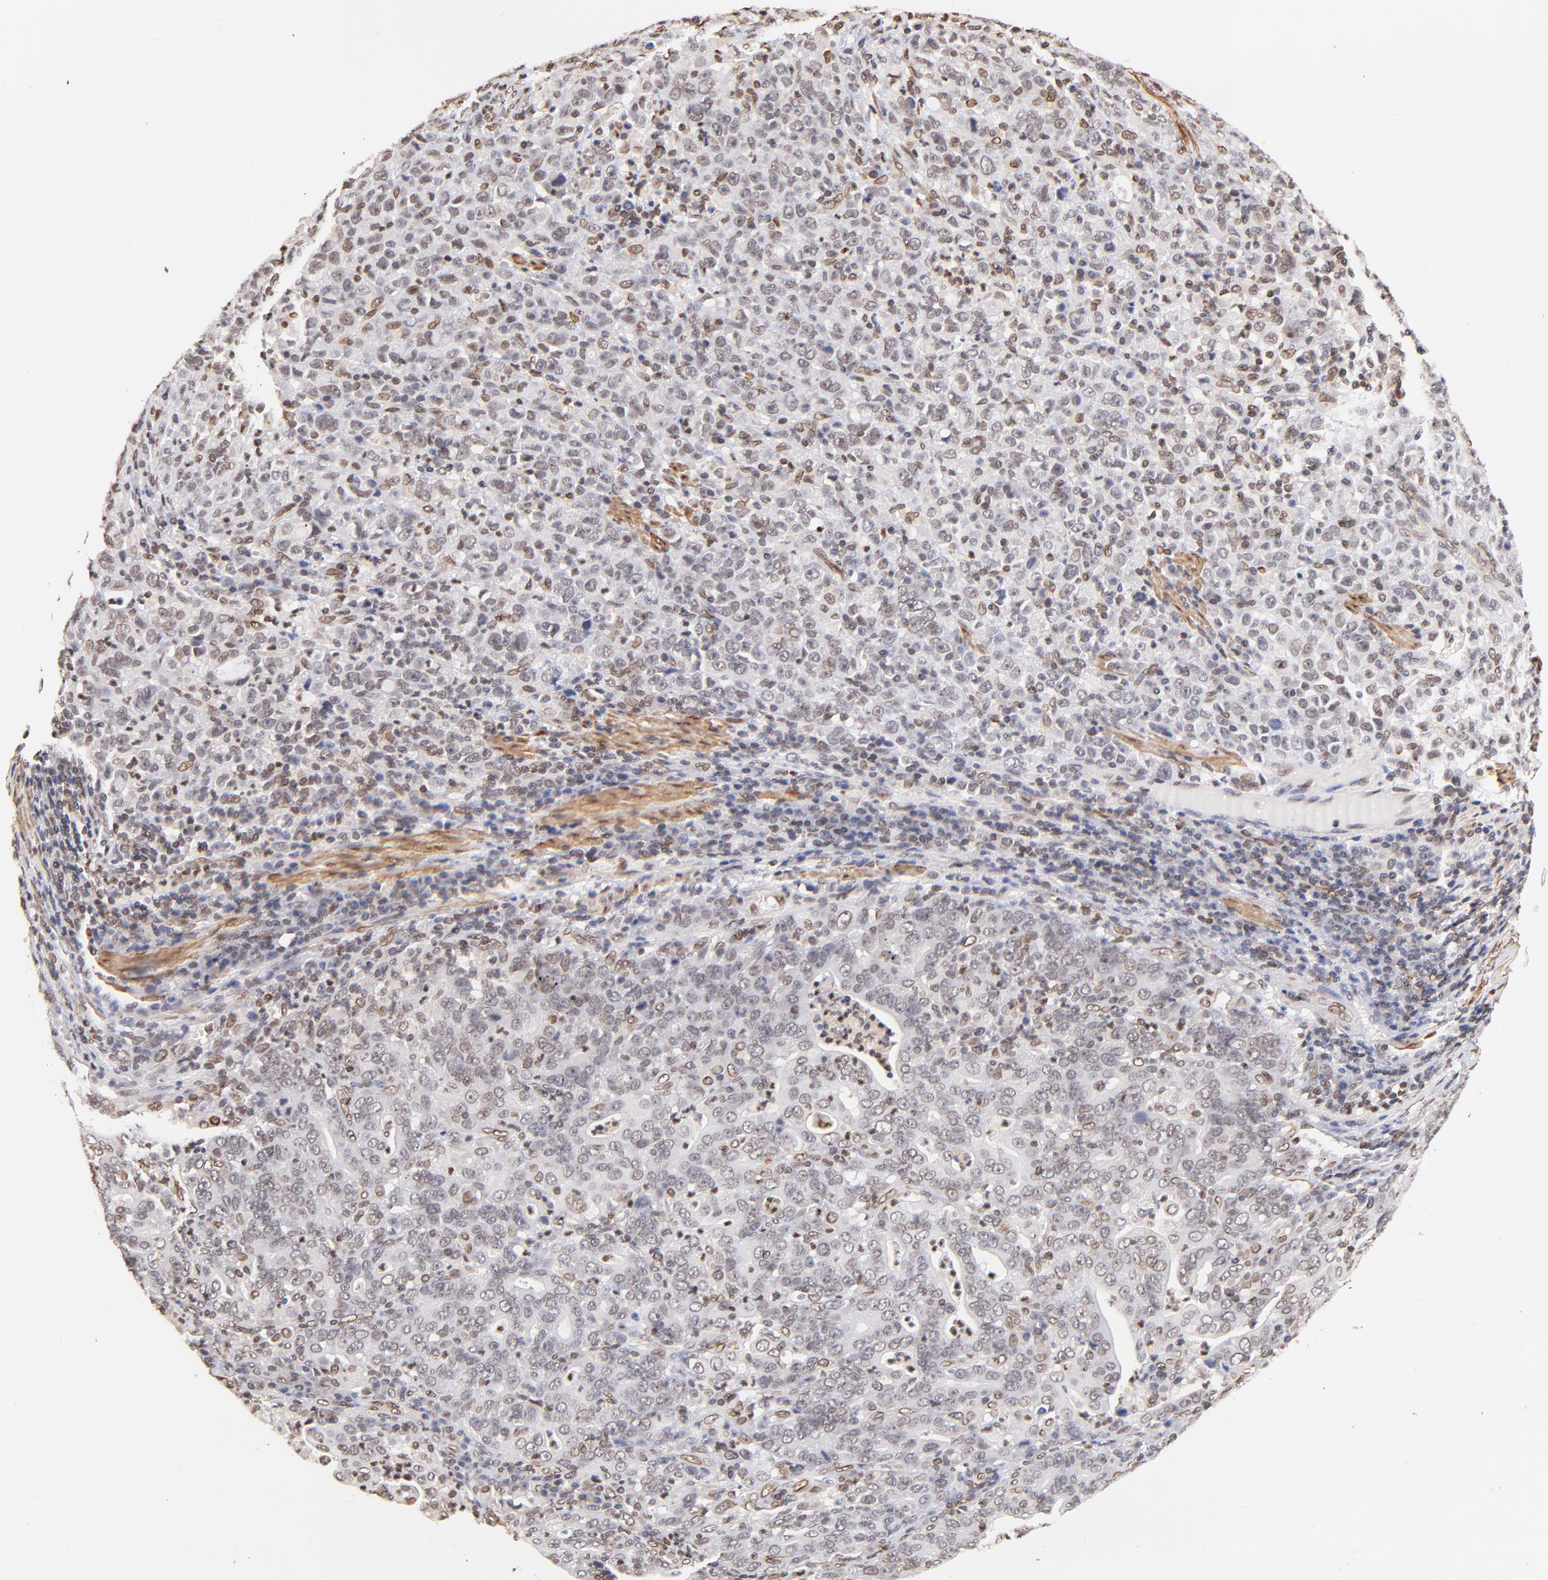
{"staining": {"intensity": "weak", "quantity": "25%-75%", "location": "cytoplasmic/membranous,nuclear"}, "tissue": "stomach cancer", "cell_type": "Tumor cells", "image_type": "cancer", "snomed": [{"axis": "morphology", "description": "Adenocarcinoma, NOS"}, {"axis": "topography", "description": "Stomach, upper"}], "caption": "Stomach adenocarcinoma stained for a protein (brown) demonstrates weak cytoplasmic/membranous and nuclear positive positivity in approximately 25%-75% of tumor cells.", "gene": "ZFP92", "patient": {"sex": "female", "age": 50}}